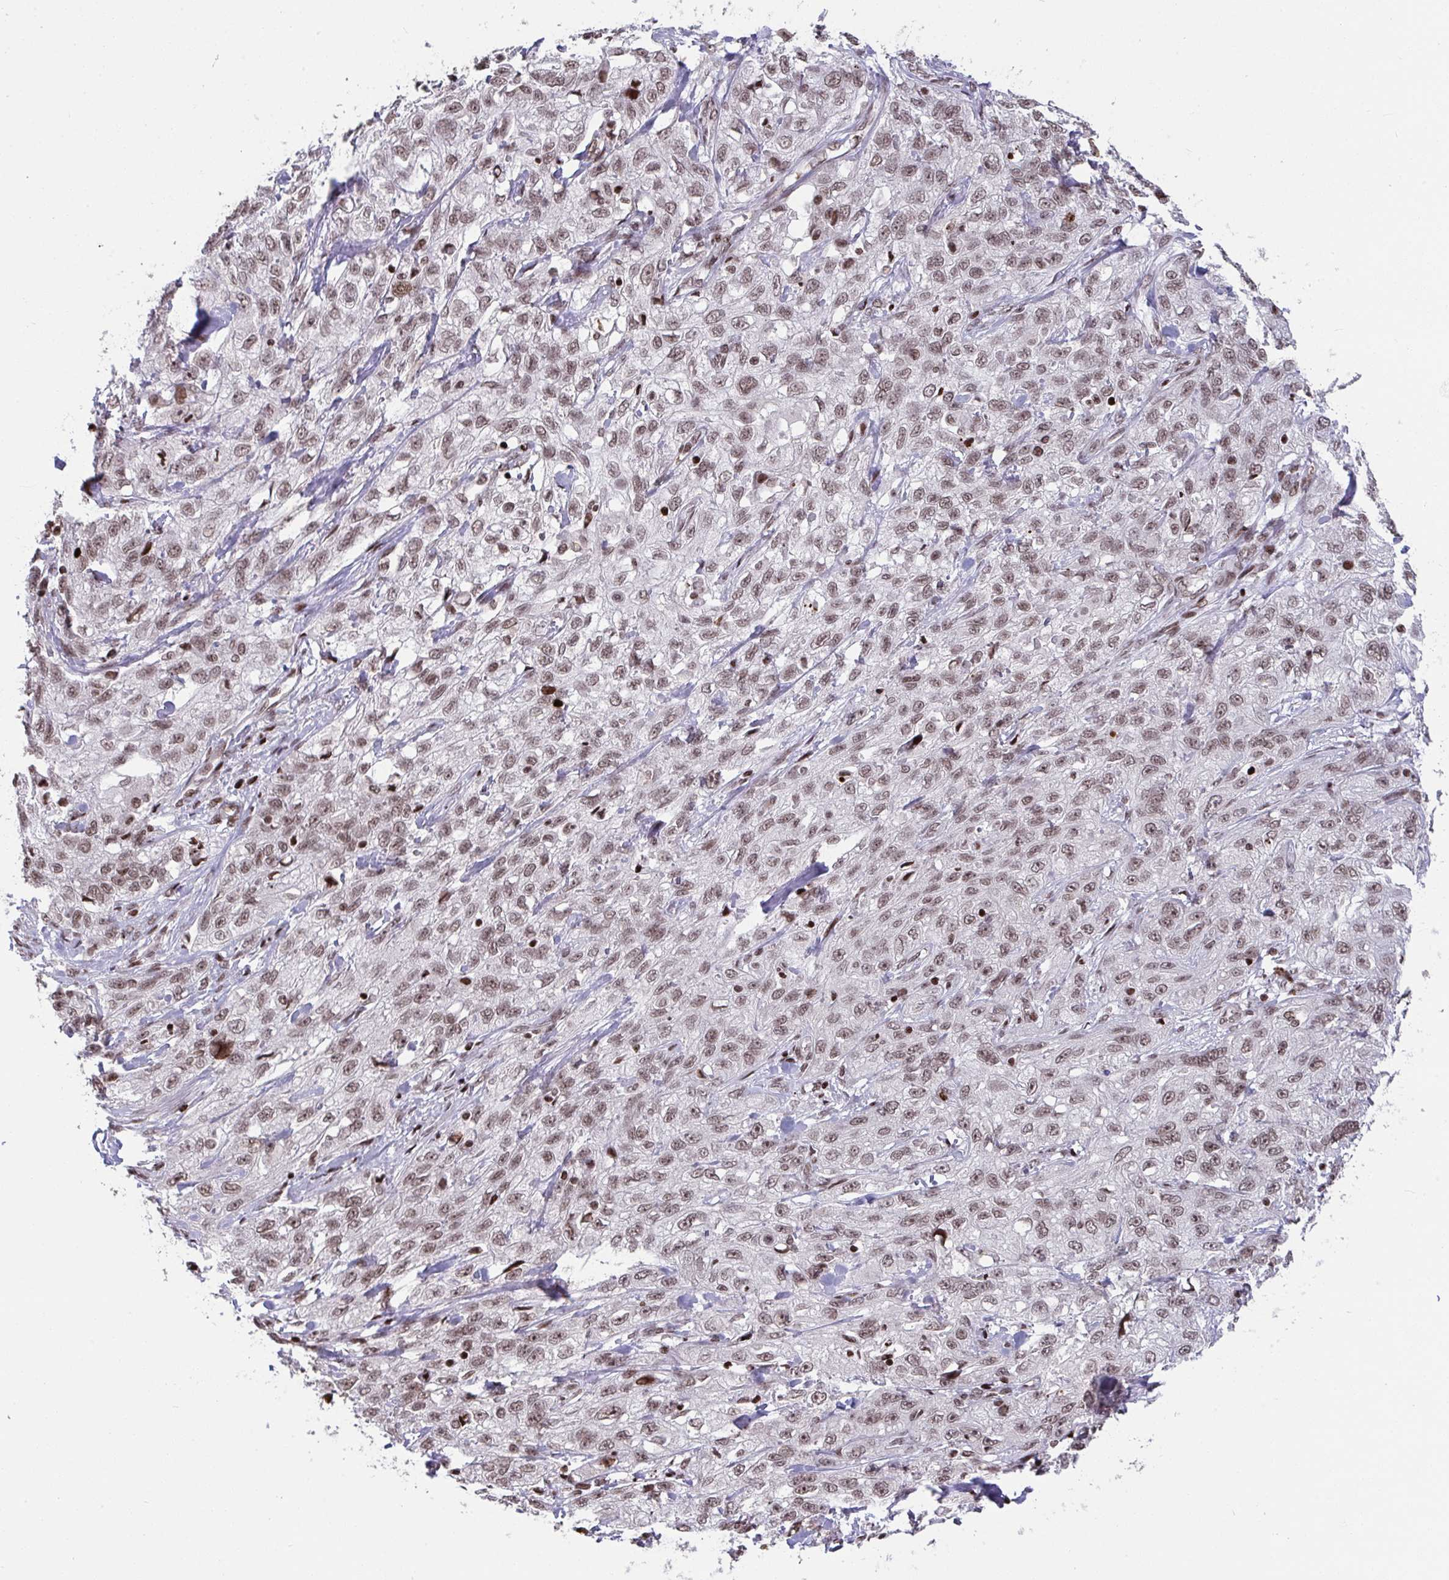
{"staining": {"intensity": "moderate", "quantity": ">75%", "location": "nuclear"}, "tissue": "skin cancer", "cell_type": "Tumor cells", "image_type": "cancer", "snomed": [{"axis": "morphology", "description": "Squamous cell carcinoma, NOS"}, {"axis": "topography", "description": "Skin"}, {"axis": "topography", "description": "Vulva"}], "caption": "Immunohistochemical staining of skin cancer (squamous cell carcinoma) reveals medium levels of moderate nuclear protein staining in approximately >75% of tumor cells.", "gene": "NIP7", "patient": {"sex": "female", "age": 86}}